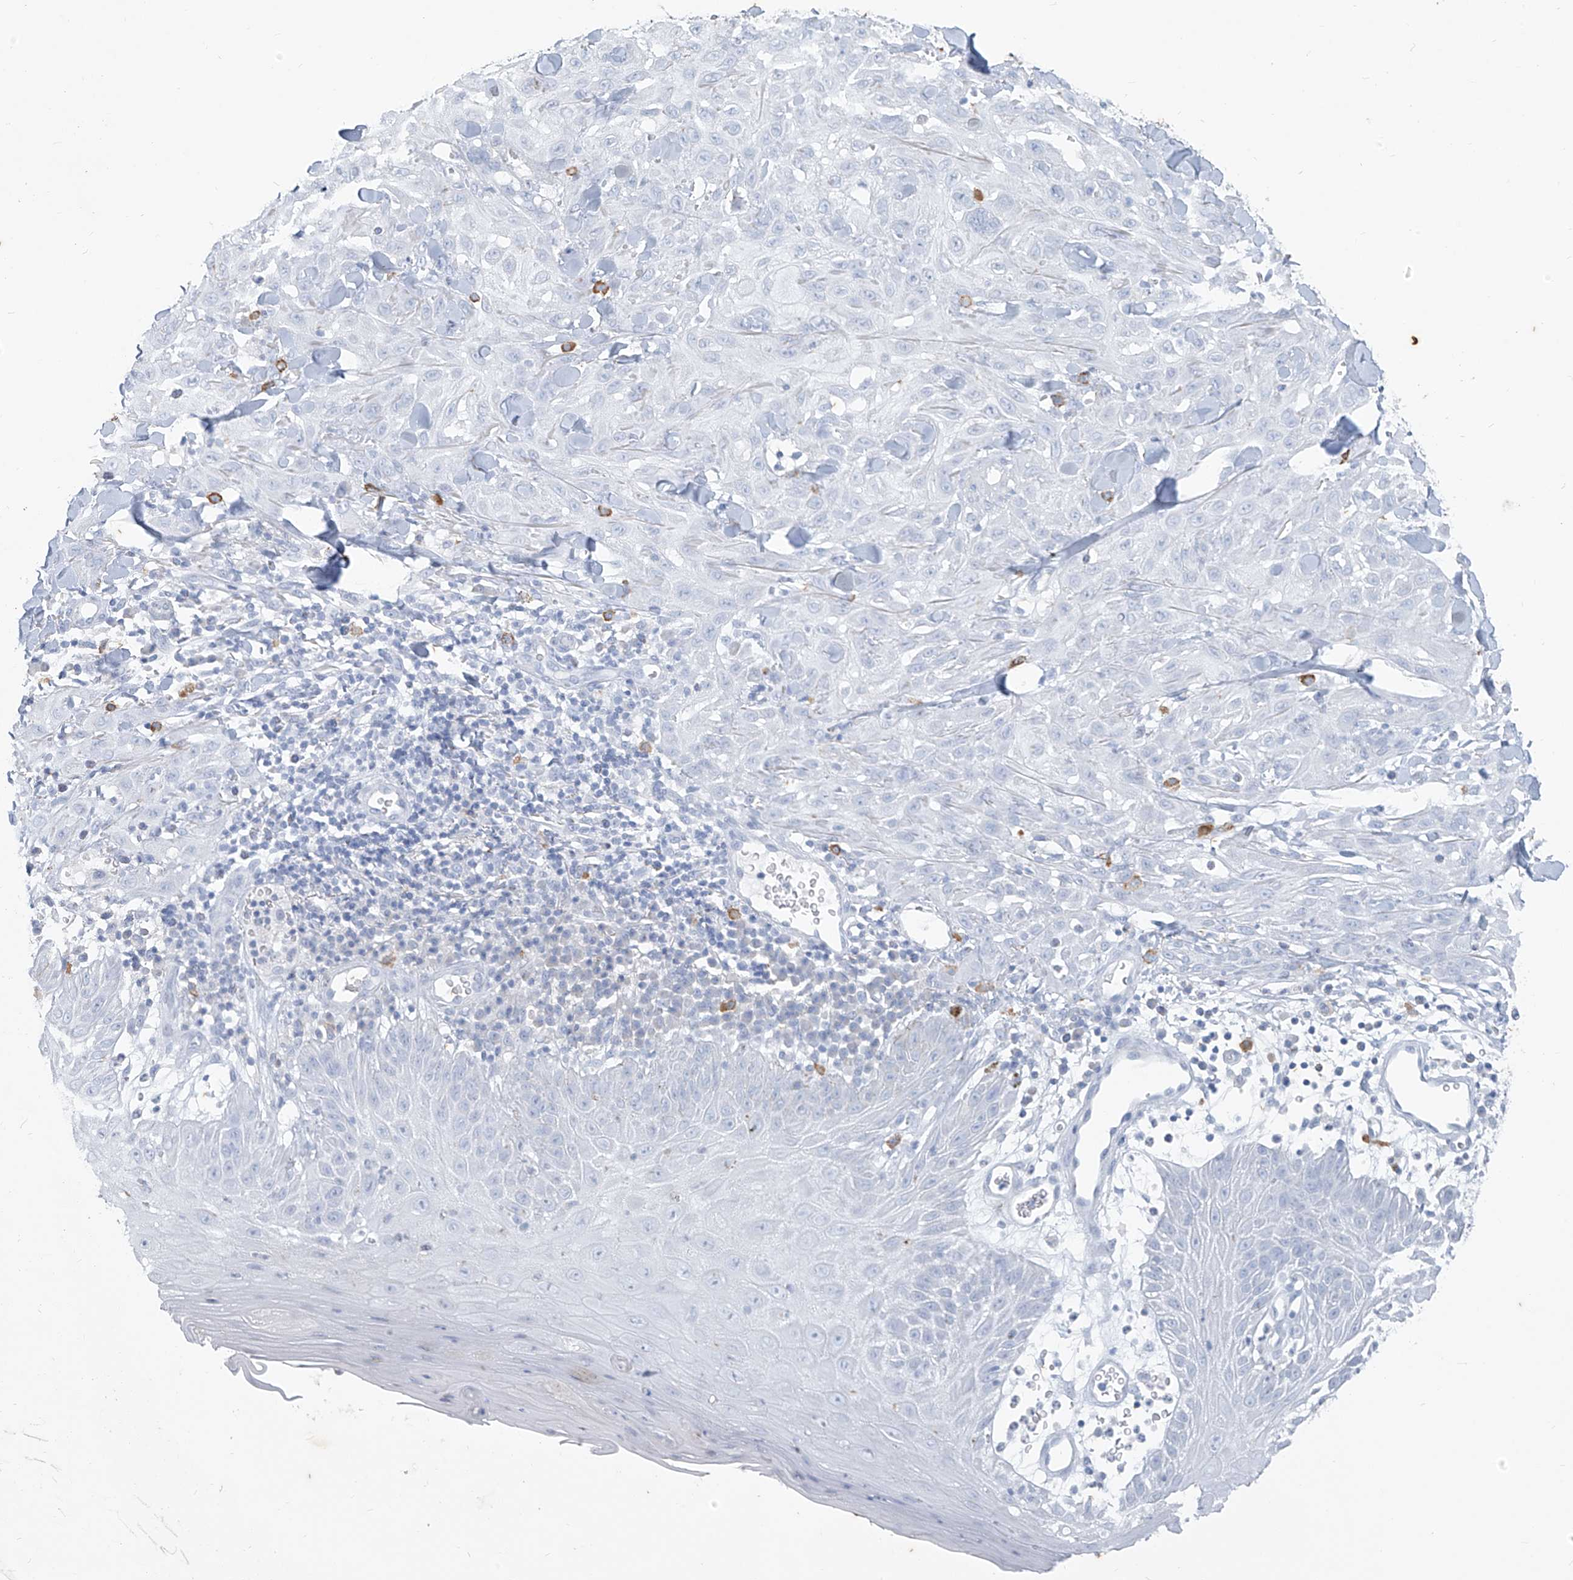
{"staining": {"intensity": "negative", "quantity": "none", "location": "none"}, "tissue": "skin cancer", "cell_type": "Tumor cells", "image_type": "cancer", "snomed": [{"axis": "morphology", "description": "Squamous cell carcinoma, NOS"}, {"axis": "topography", "description": "Skin"}], "caption": "Histopathology image shows no significant protein positivity in tumor cells of skin cancer (squamous cell carcinoma).", "gene": "CX3CR1", "patient": {"sex": "male", "age": 24}}